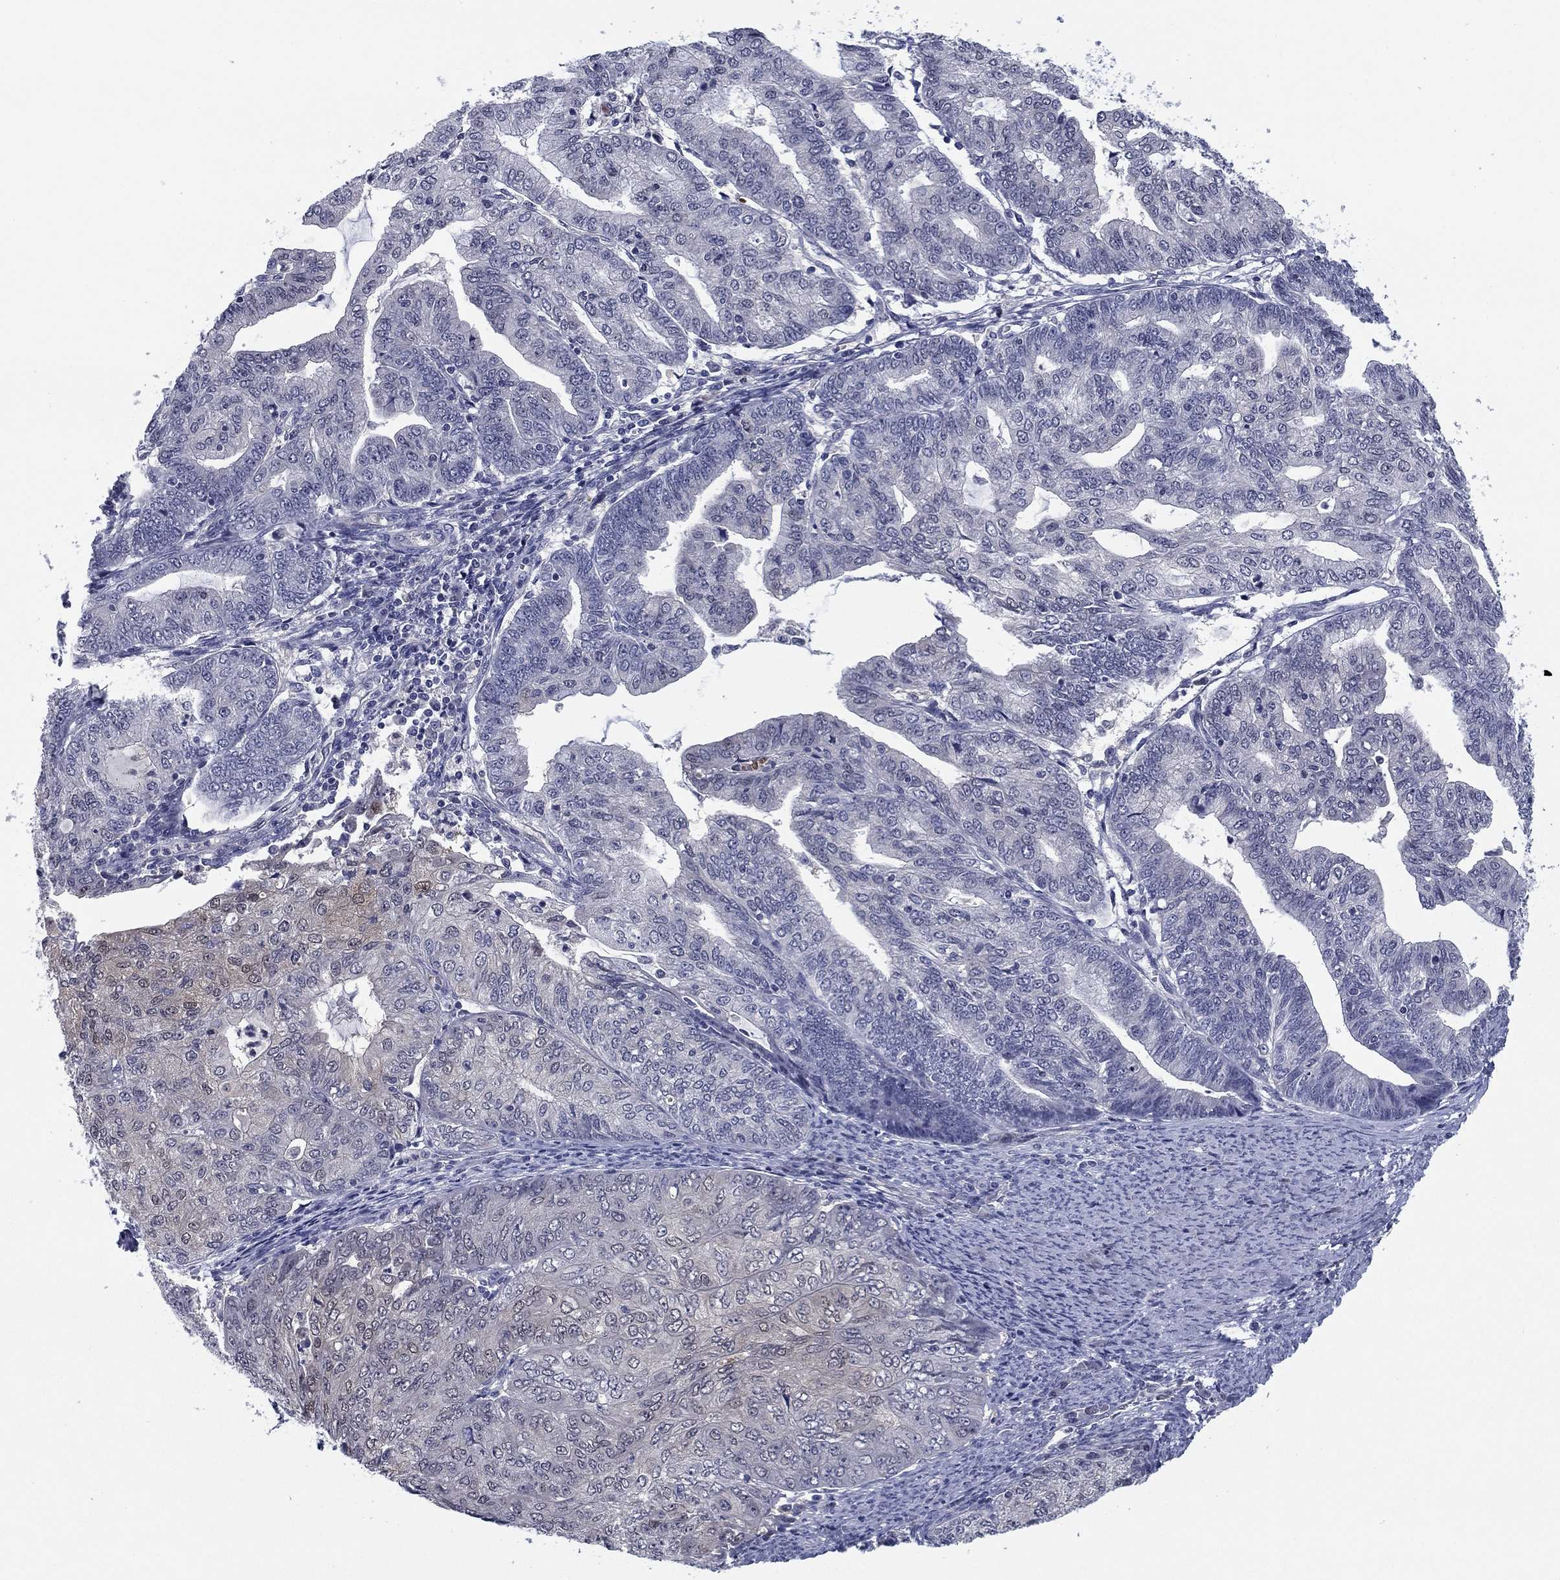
{"staining": {"intensity": "negative", "quantity": "none", "location": "none"}, "tissue": "endometrial cancer", "cell_type": "Tumor cells", "image_type": "cancer", "snomed": [{"axis": "morphology", "description": "Adenocarcinoma, NOS"}, {"axis": "topography", "description": "Endometrium"}], "caption": "Human endometrial cancer stained for a protein using immunohistochemistry (IHC) exhibits no expression in tumor cells.", "gene": "REXO5", "patient": {"sex": "female", "age": 82}}